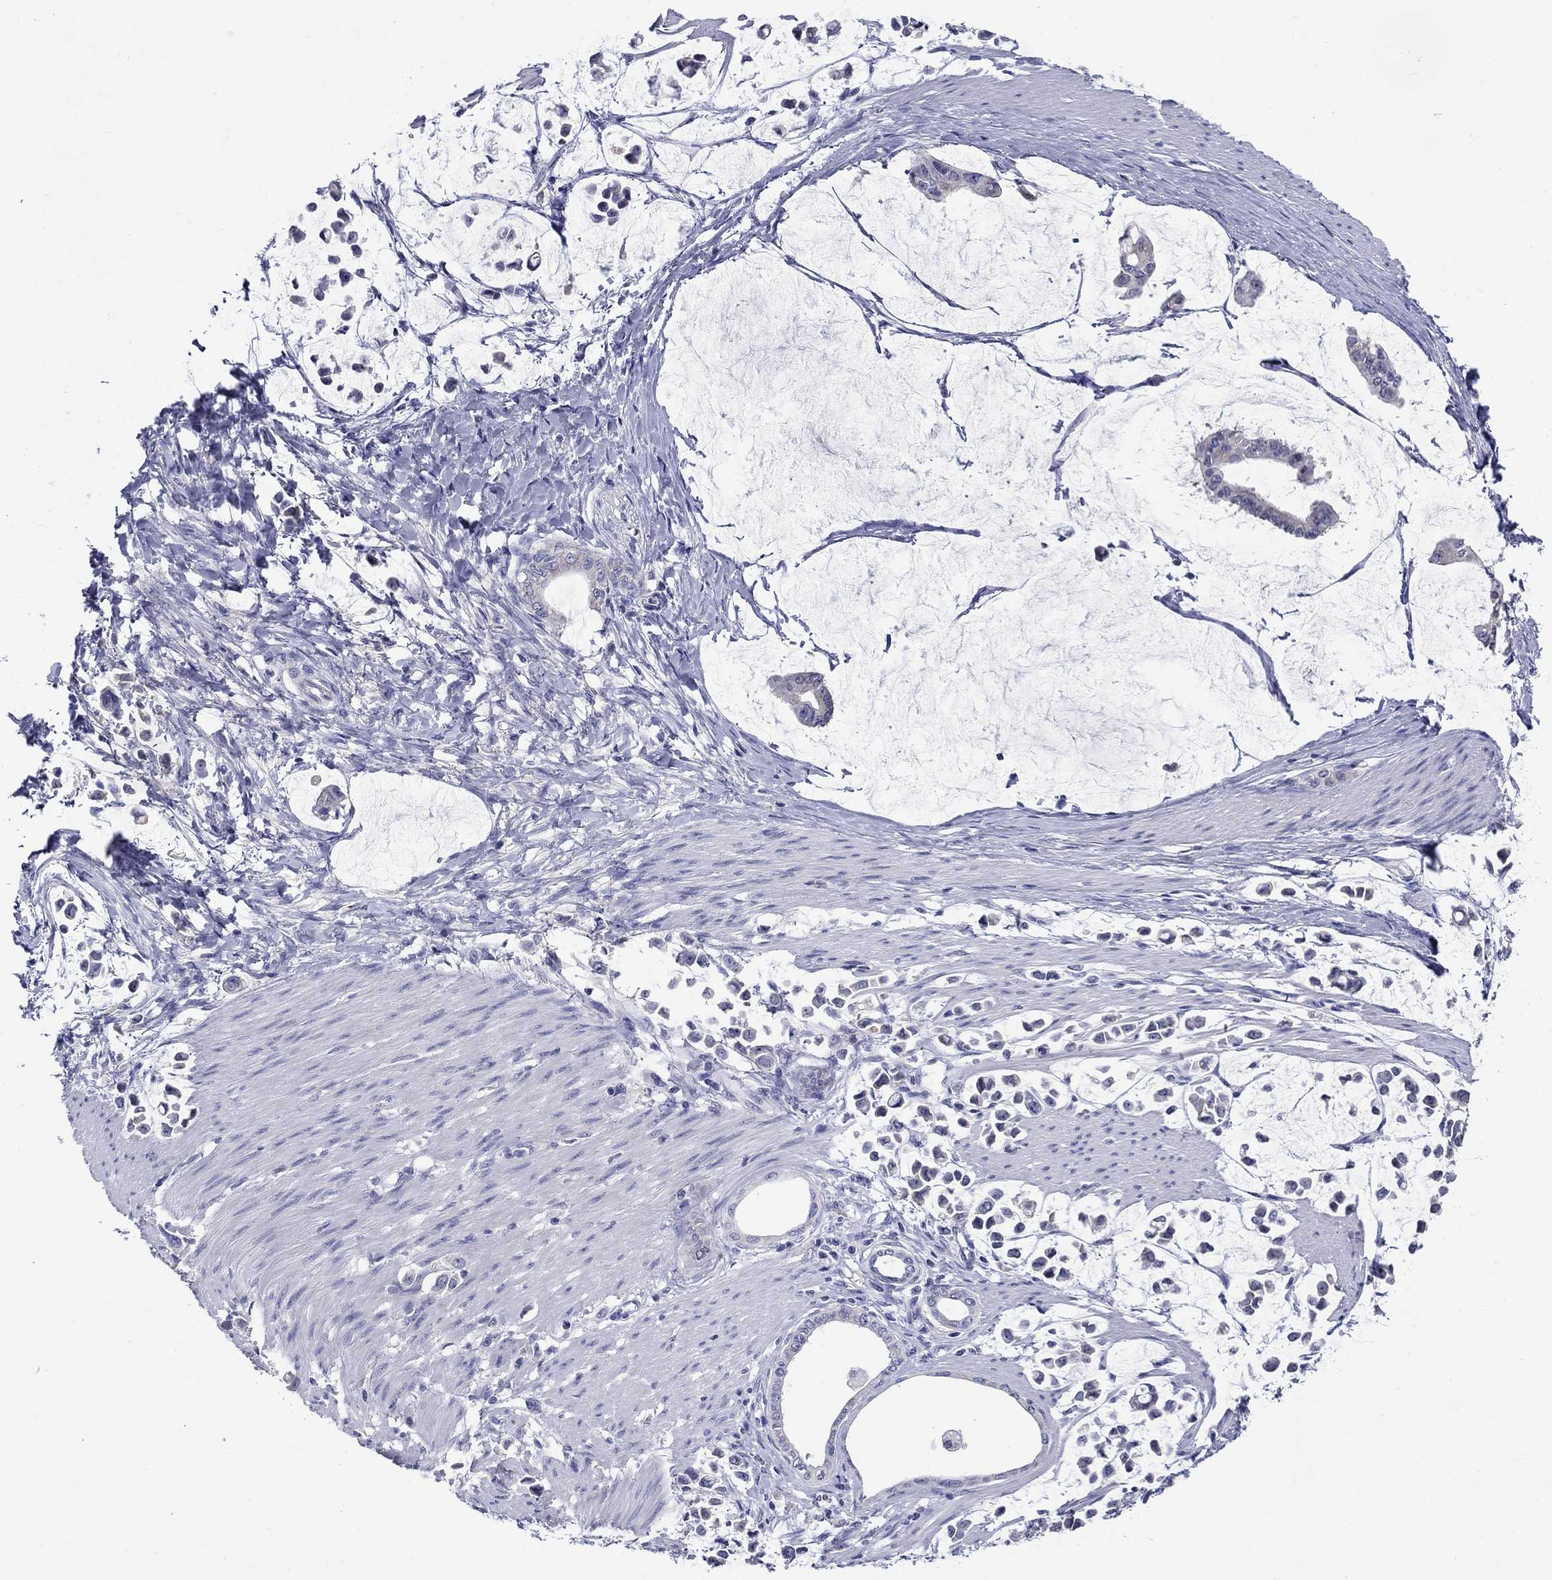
{"staining": {"intensity": "negative", "quantity": "none", "location": "none"}, "tissue": "stomach cancer", "cell_type": "Tumor cells", "image_type": "cancer", "snomed": [{"axis": "morphology", "description": "Adenocarcinoma, NOS"}, {"axis": "topography", "description": "Stomach"}], "caption": "Tumor cells are negative for protein expression in human adenocarcinoma (stomach).", "gene": "SLC30A3", "patient": {"sex": "male", "age": 82}}